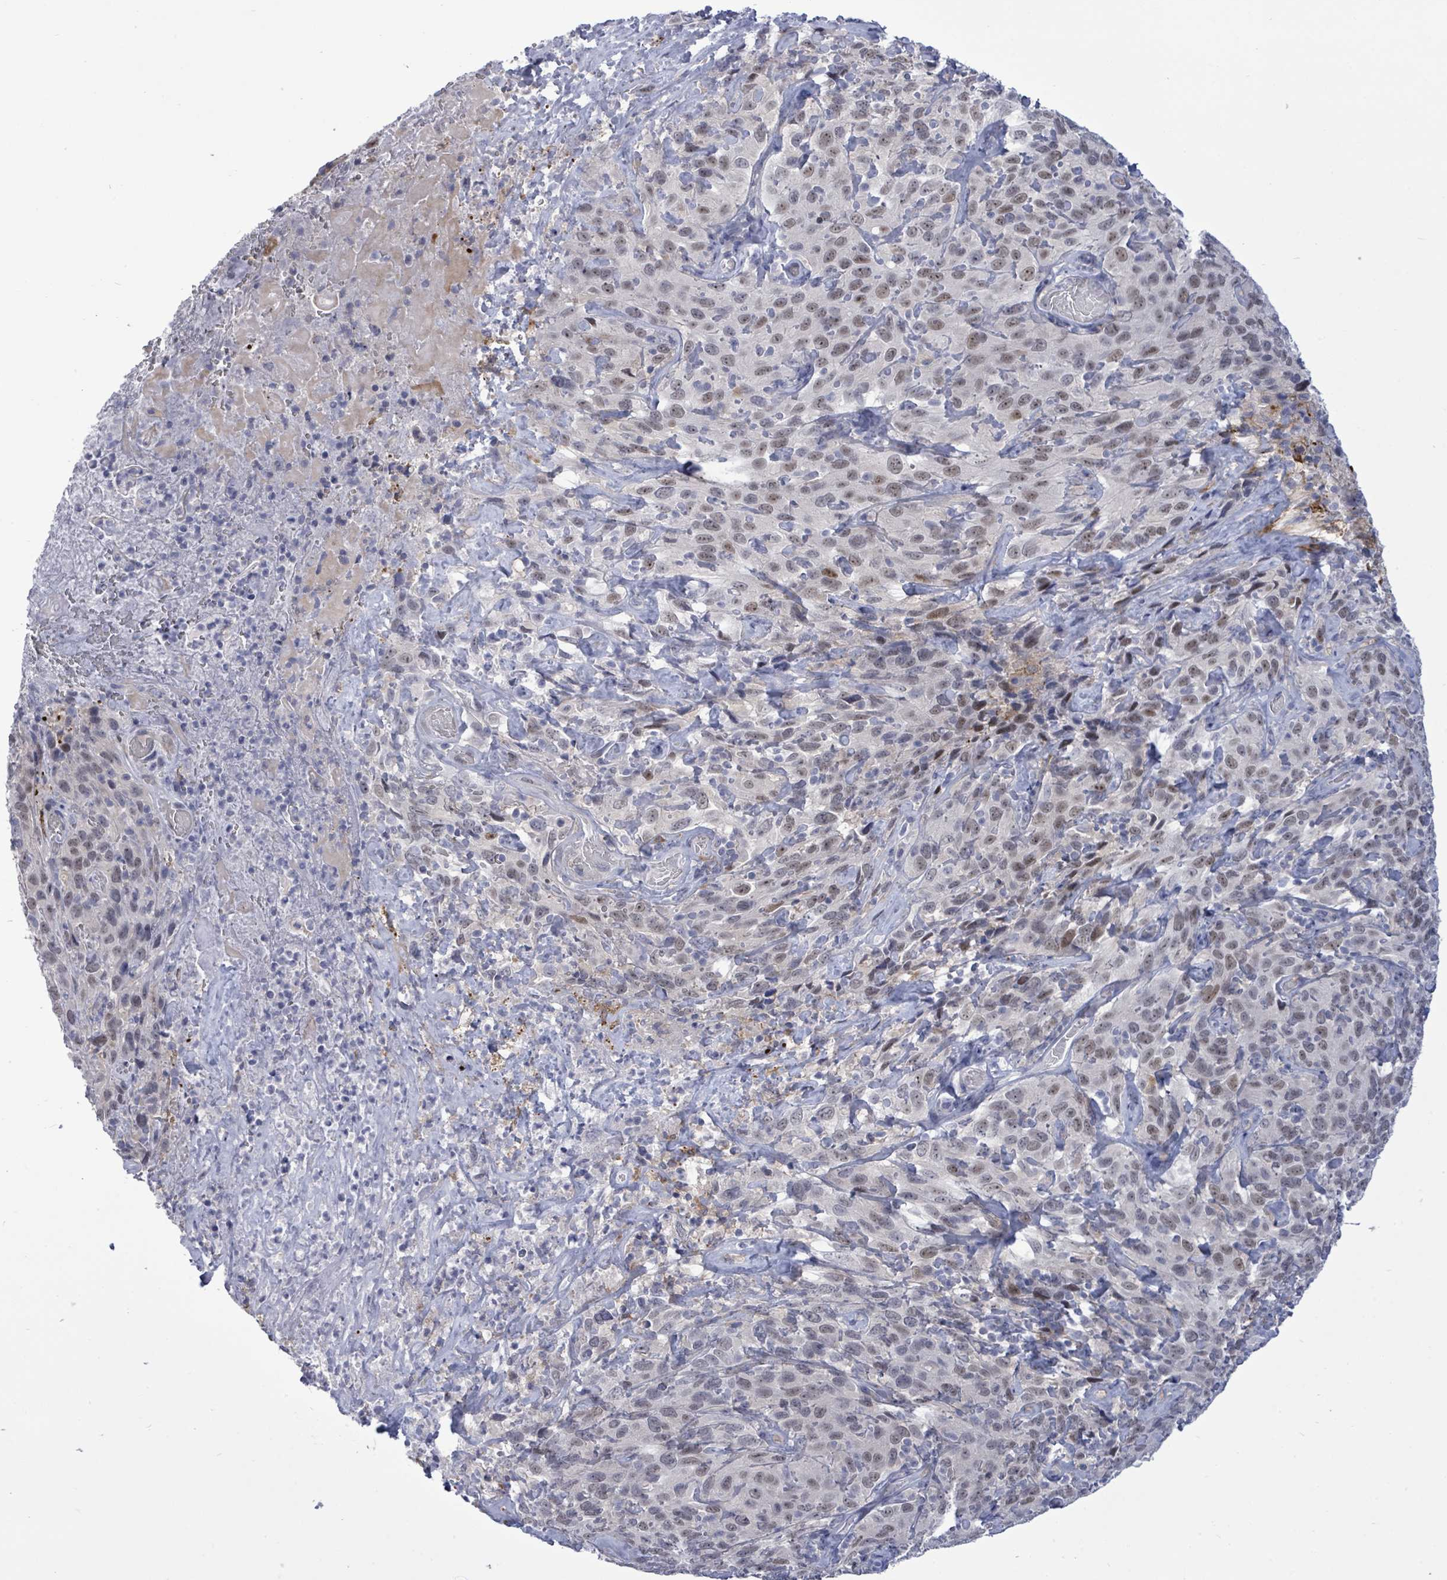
{"staining": {"intensity": "weak", "quantity": "25%-75%", "location": "nuclear"}, "tissue": "cervical cancer", "cell_type": "Tumor cells", "image_type": "cancer", "snomed": [{"axis": "morphology", "description": "Squamous cell carcinoma, NOS"}, {"axis": "topography", "description": "Cervix"}], "caption": "Tumor cells reveal weak nuclear expression in about 25%-75% of cells in cervical cancer. The staining is performed using DAB brown chromogen to label protein expression. The nuclei are counter-stained blue using hematoxylin.", "gene": "CT45A5", "patient": {"sex": "female", "age": 51}}